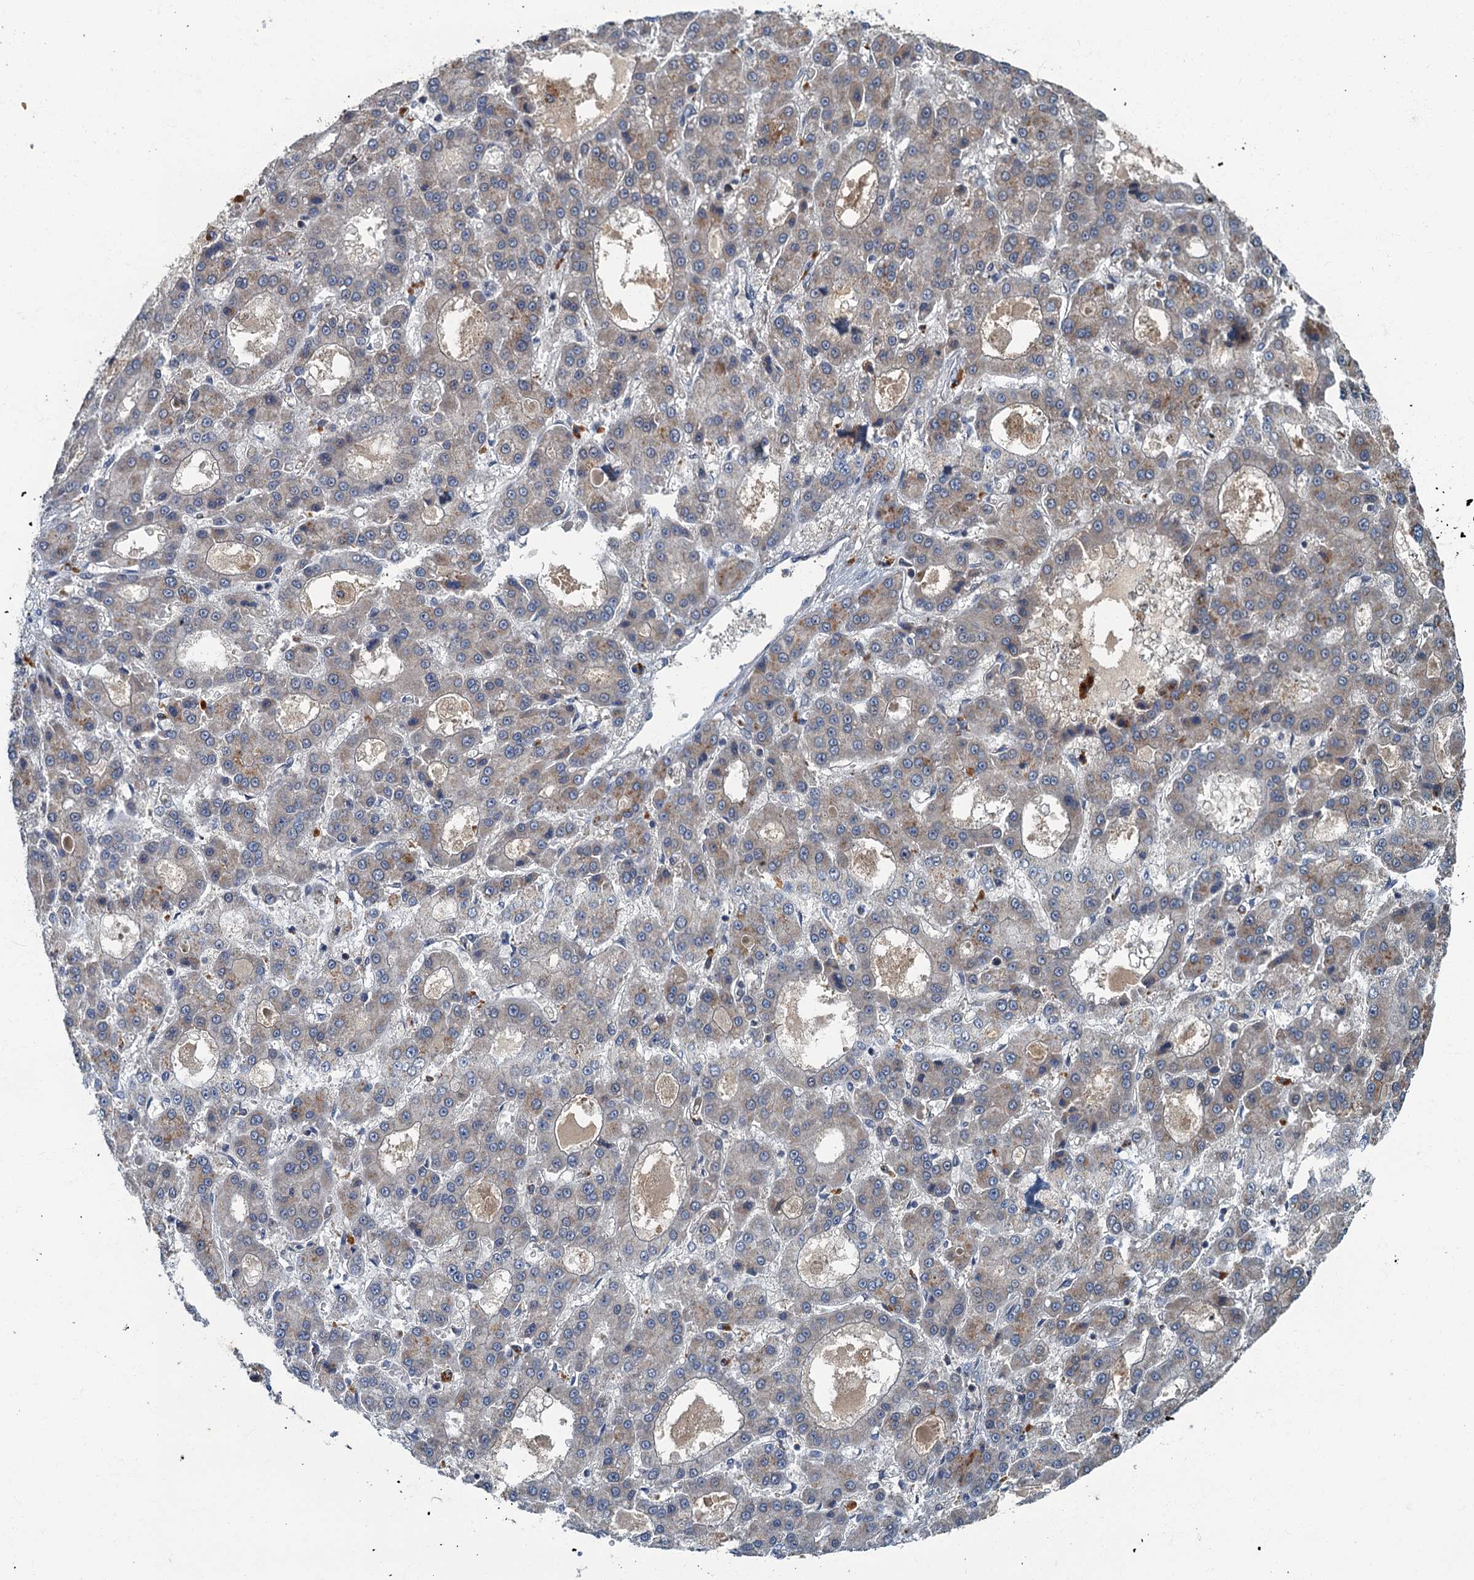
{"staining": {"intensity": "weak", "quantity": "25%-75%", "location": "cytoplasmic/membranous"}, "tissue": "liver cancer", "cell_type": "Tumor cells", "image_type": "cancer", "snomed": [{"axis": "morphology", "description": "Carcinoma, Hepatocellular, NOS"}, {"axis": "topography", "description": "Liver"}], "caption": "Tumor cells display low levels of weak cytoplasmic/membranous positivity in about 25%-75% of cells in liver hepatocellular carcinoma.", "gene": "WDCP", "patient": {"sex": "male", "age": 70}}